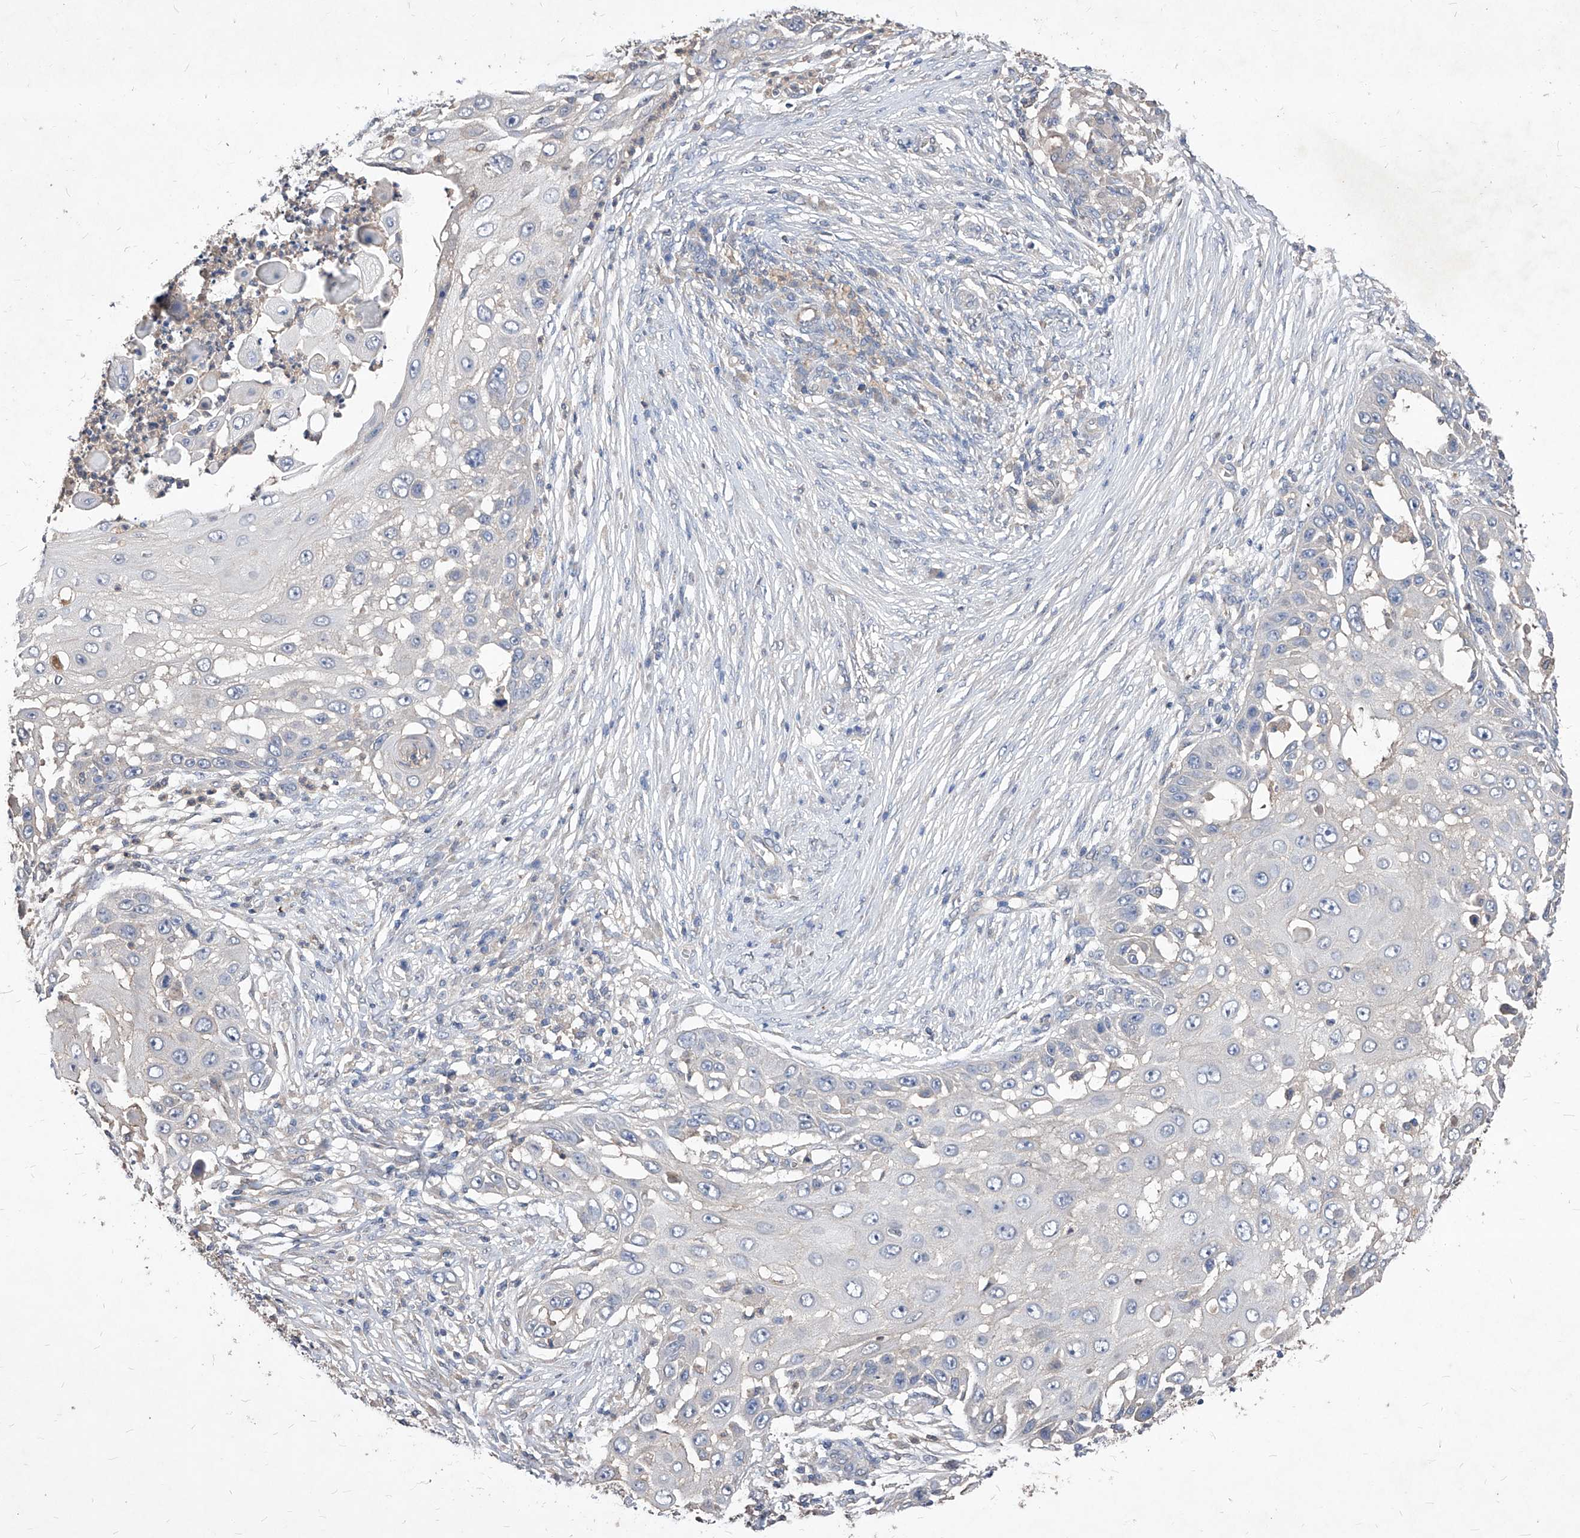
{"staining": {"intensity": "negative", "quantity": "none", "location": "none"}, "tissue": "skin cancer", "cell_type": "Tumor cells", "image_type": "cancer", "snomed": [{"axis": "morphology", "description": "Squamous cell carcinoma, NOS"}, {"axis": "topography", "description": "Skin"}], "caption": "An immunohistochemistry image of skin squamous cell carcinoma is shown. There is no staining in tumor cells of skin squamous cell carcinoma. (DAB immunohistochemistry (IHC) visualized using brightfield microscopy, high magnification).", "gene": "SYNGR1", "patient": {"sex": "female", "age": 44}}